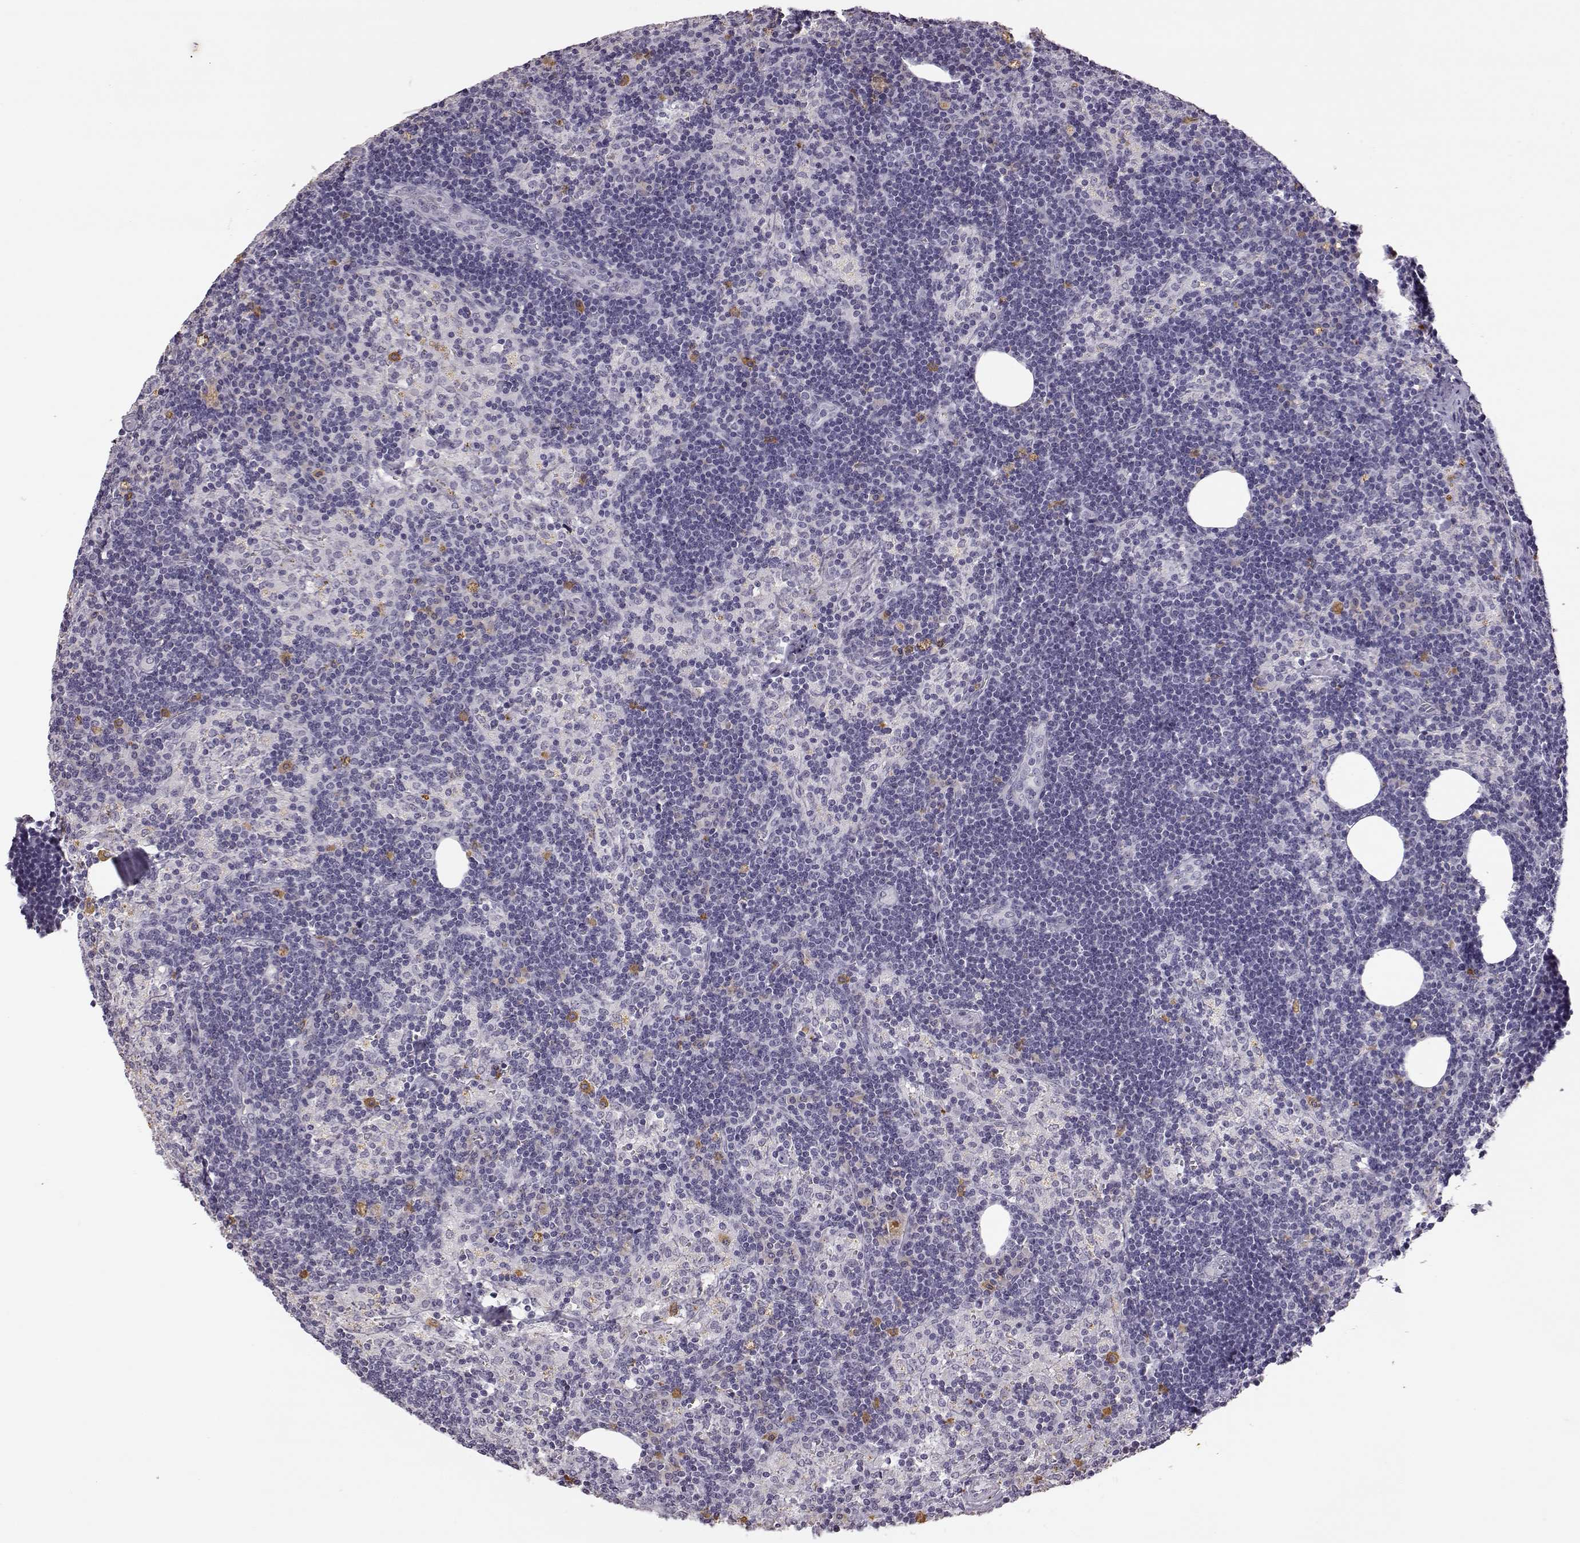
{"staining": {"intensity": "moderate", "quantity": "<25%", "location": "cytoplasmic/membranous"}, "tissue": "lymph node", "cell_type": "Non-germinal center cells", "image_type": "normal", "snomed": [{"axis": "morphology", "description": "Normal tissue, NOS"}, {"axis": "topography", "description": "Lymph node"}], "caption": "The histopathology image exhibits staining of benign lymph node, revealing moderate cytoplasmic/membranous protein staining (brown color) within non-germinal center cells.", "gene": "VGF", "patient": {"sex": "female", "age": 52}}